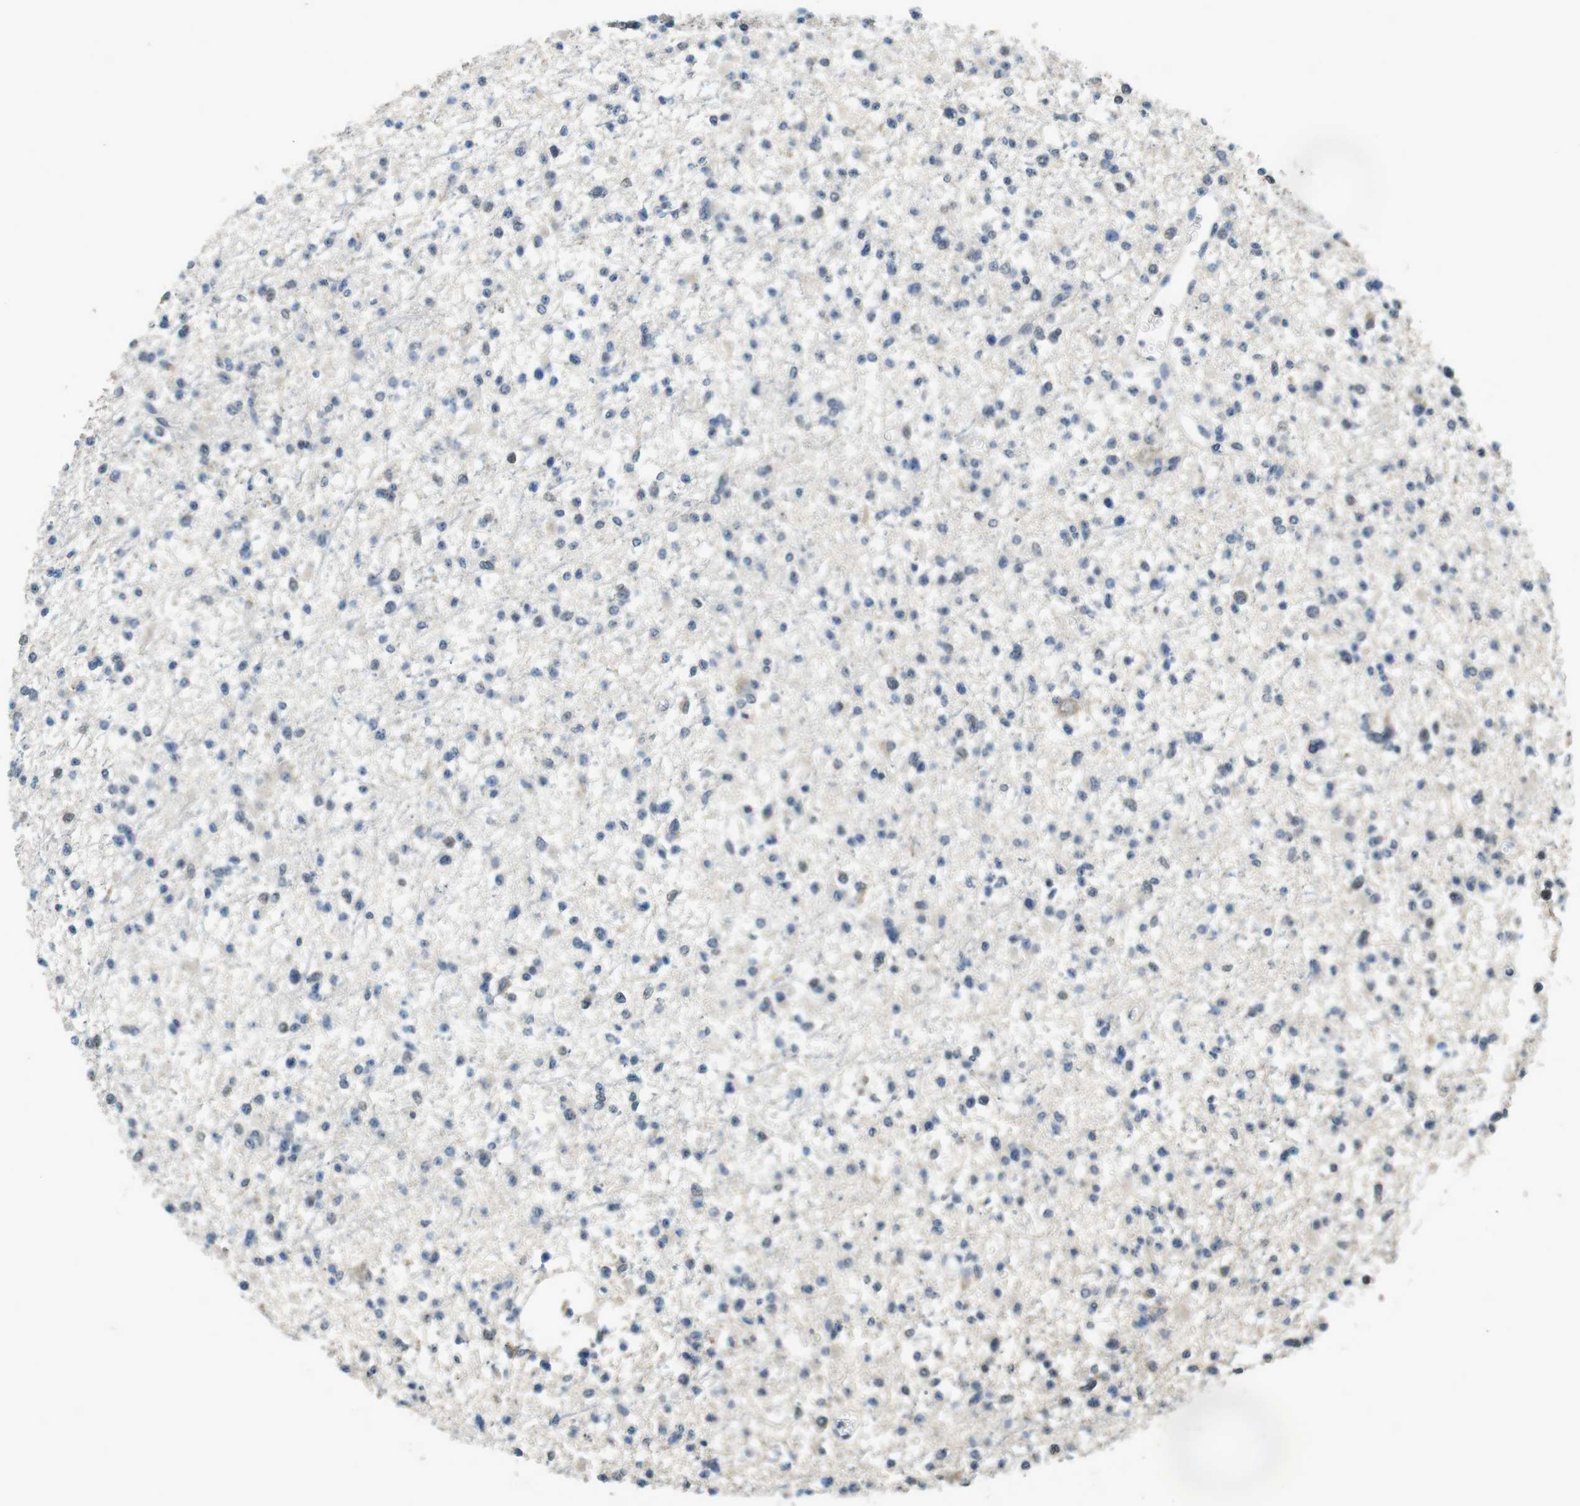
{"staining": {"intensity": "weak", "quantity": "<25%", "location": "nuclear"}, "tissue": "glioma", "cell_type": "Tumor cells", "image_type": "cancer", "snomed": [{"axis": "morphology", "description": "Glioma, malignant, Low grade"}, {"axis": "topography", "description": "Brain"}], "caption": "DAB immunohistochemical staining of human glioma displays no significant positivity in tumor cells.", "gene": "CLDN7", "patient": {"sex": "female", "age": 22}}